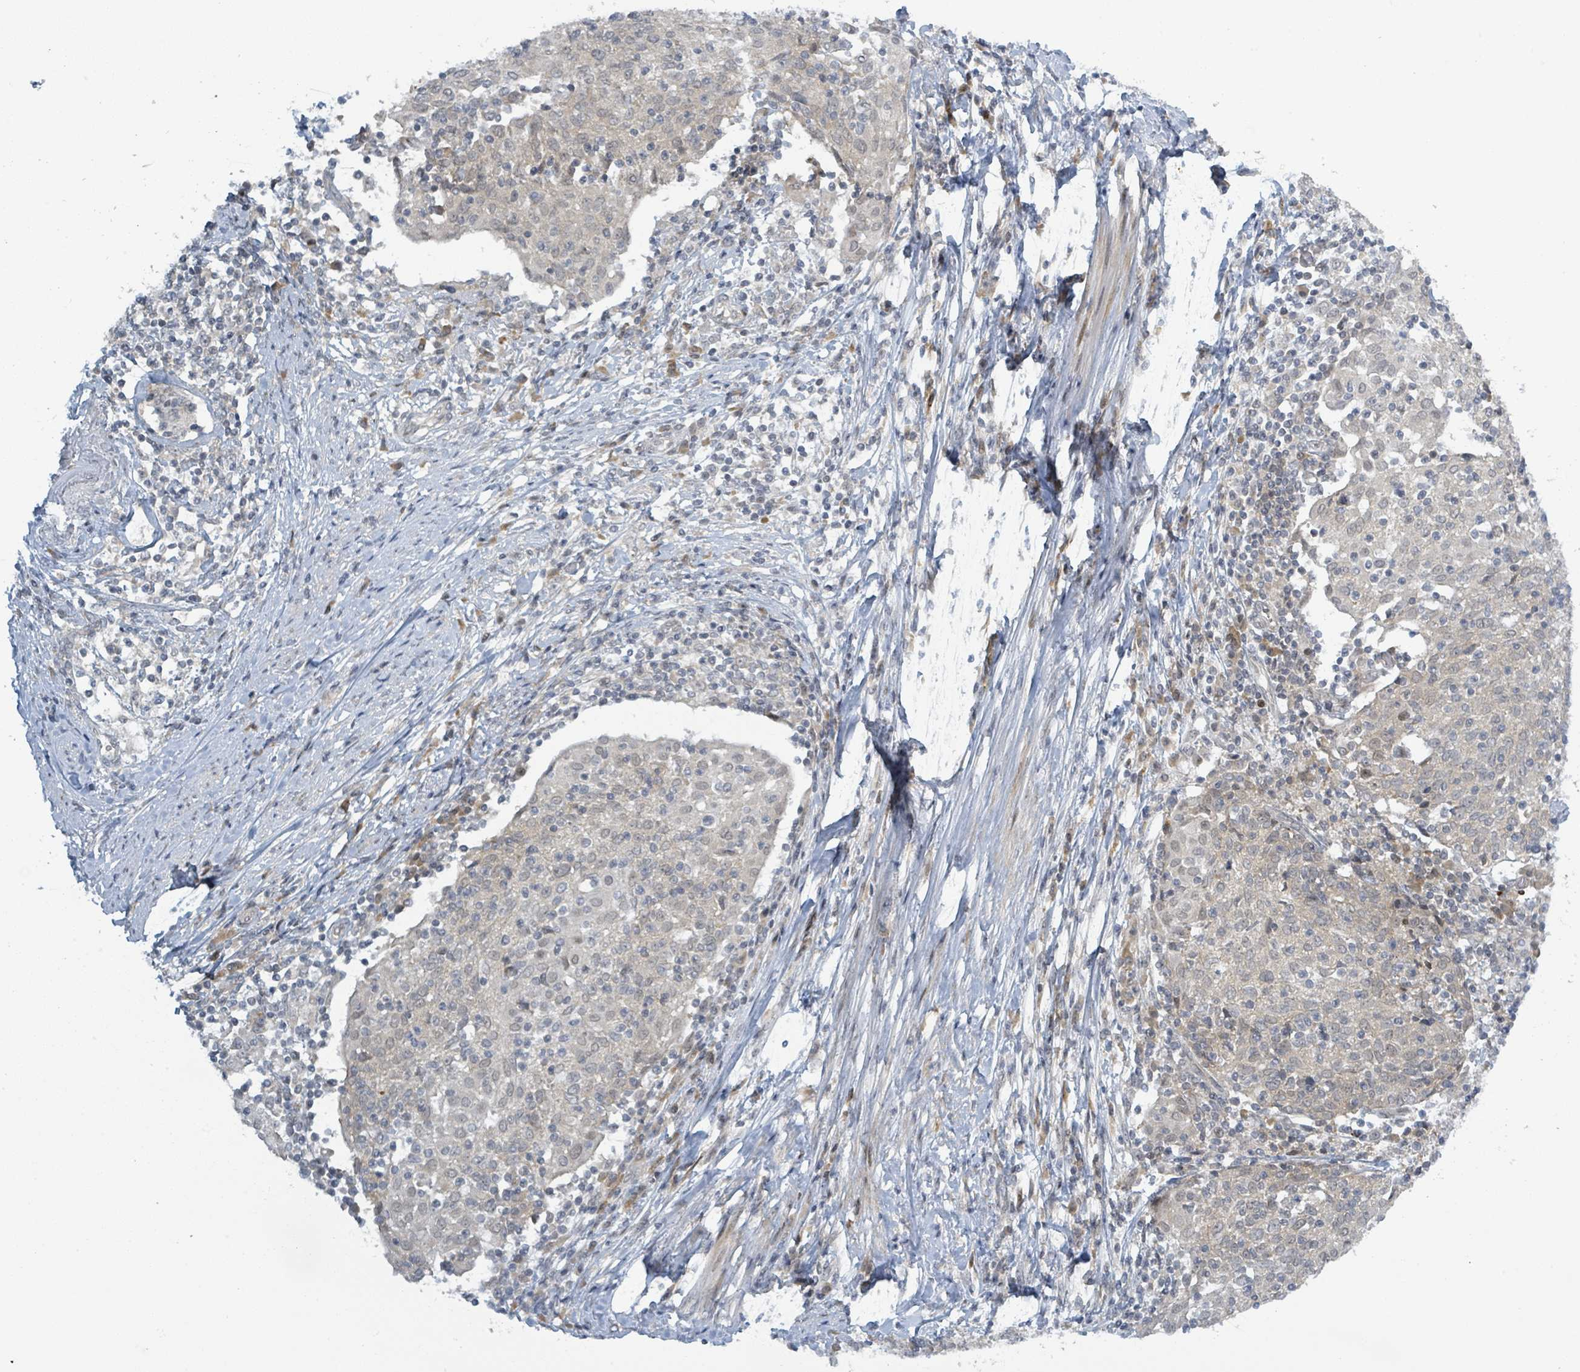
{"staining": {"intensity": "negative", "quantity": "none", "location": "none"}, "tissue": "cervical cancer", "cell_type": "Tumor cells", "image_type": "cancer", "snomed": [{"axis": "morphology", "description": "Squamous cell carcinoma, NOS"}, {"axis": "topography", "description": "Cervix"}], "caption": "A high-resolution photomicrograph shows immunohistochemistry staining of cervical cancer, which exhibits no significant positivity in tumor cells.", "gene": "RPL32", "patient": {"sex": "female", "age": 52}}